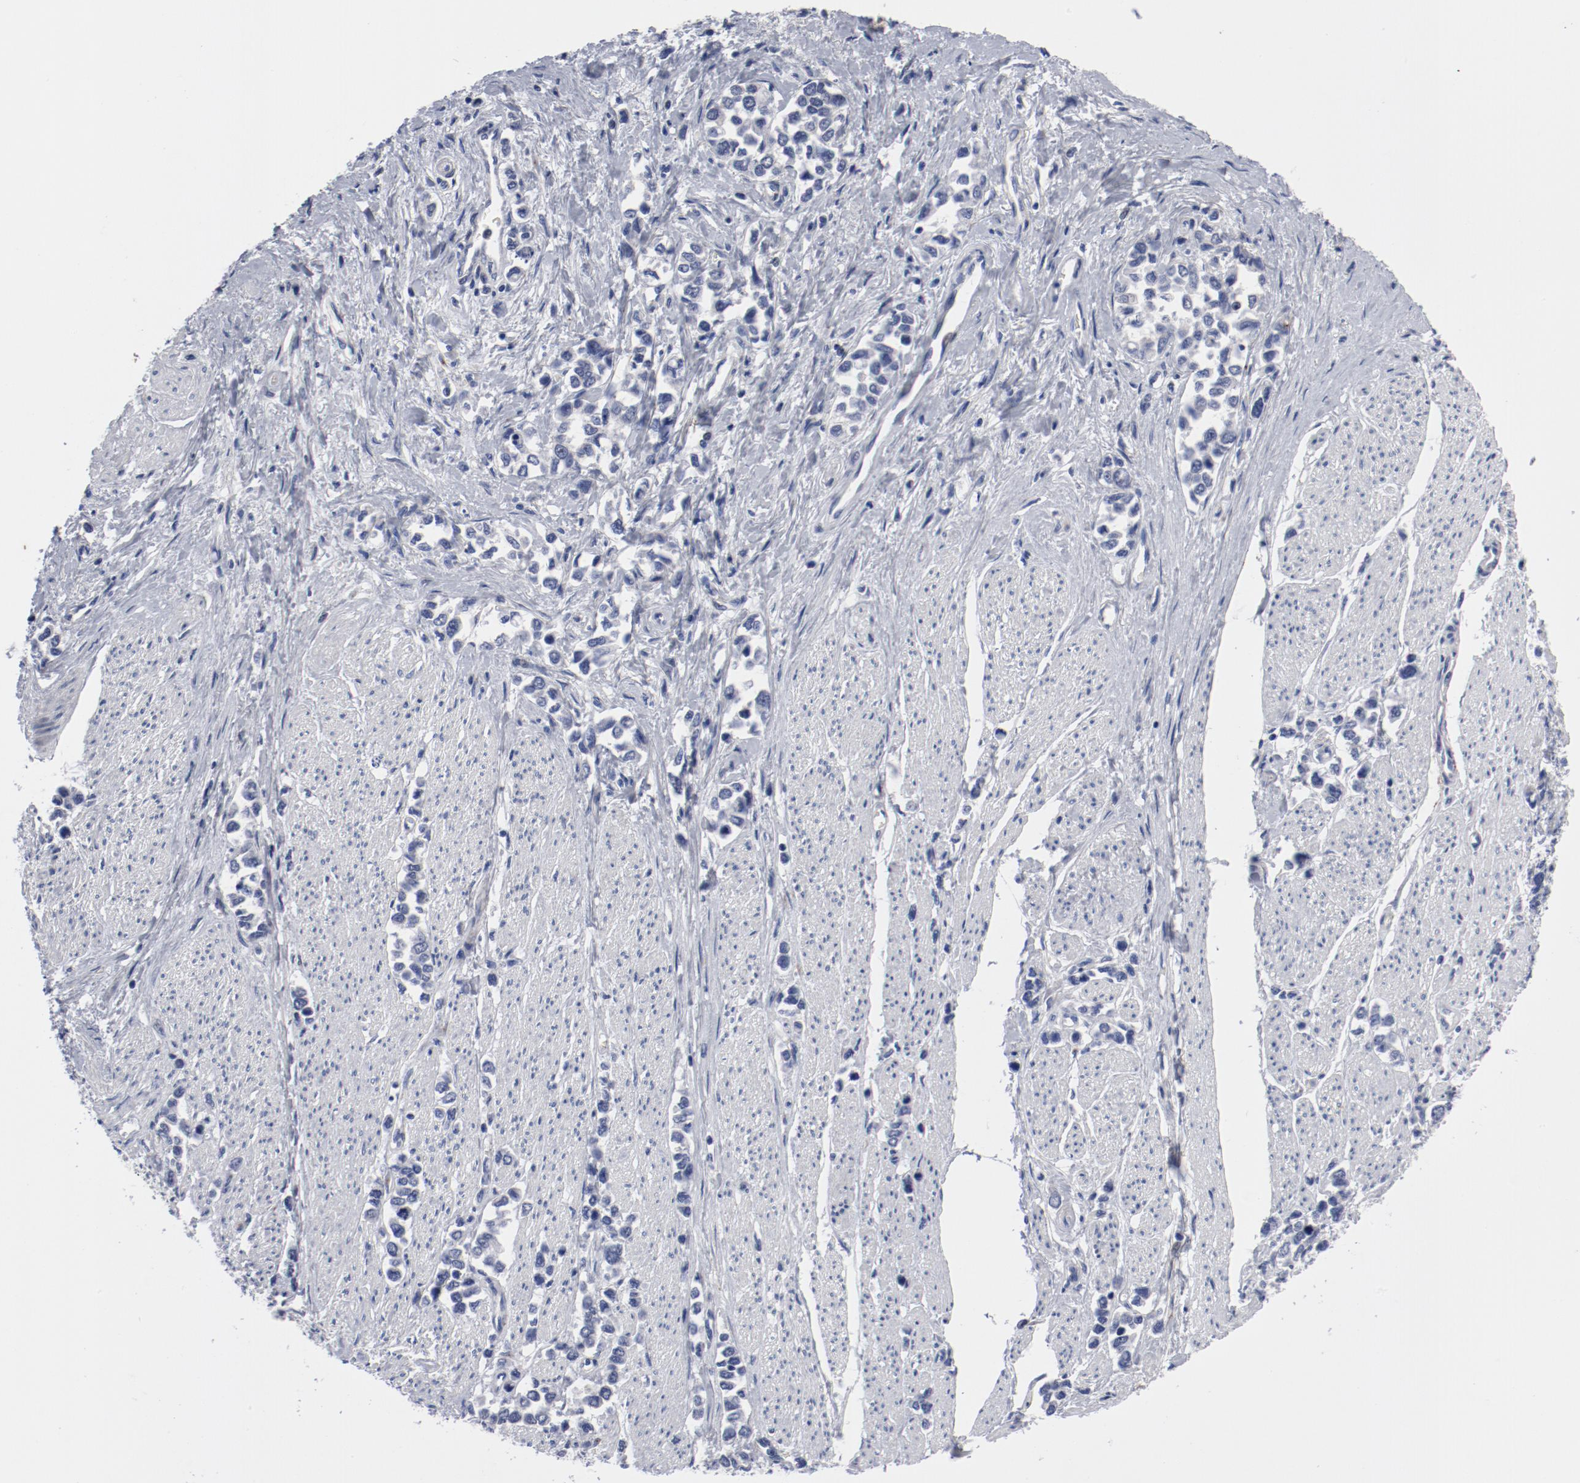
{"staining": {"intensity": "negative", "quantity": "none", "location": "none"}, "tissue": "stomach cancer", "cell_type": "Tumor cells", "image_type": "cancer", "snomed": [{"axis": "morphology", "description": "Adenocarcinoma, NOS"}, {"axis": "topography", "description": "Stomach, upper"}], "caption": "DAB immunohistochemical staining of stomach cancer exhibits no significant staining in tumor cells.", "gene": "GPR143", "patient": {"sex": "male", "age": 76}}